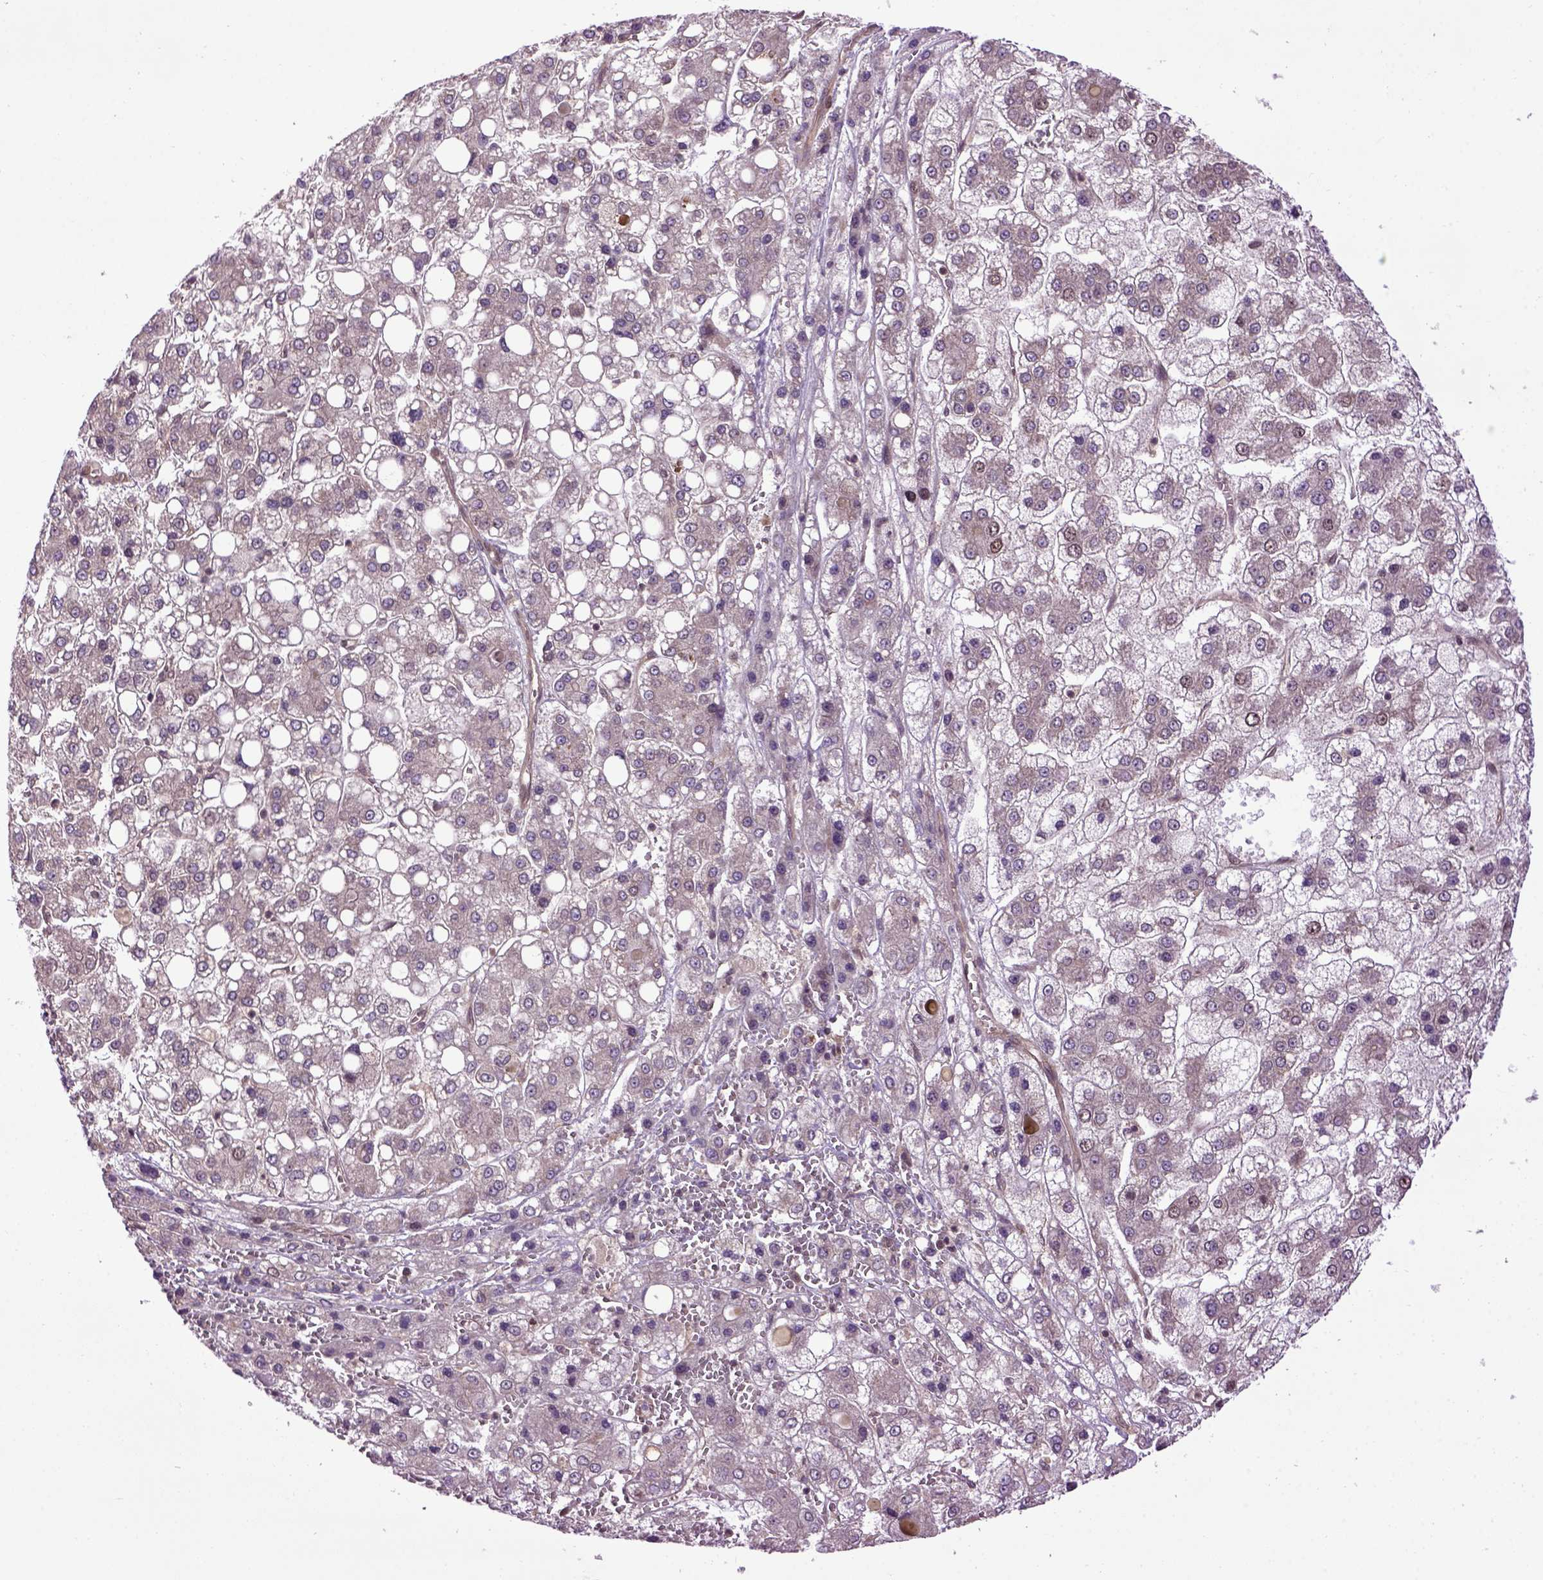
{"staining": {"intensity": "negative", "quantity": "none", "location": "none"}, "tissue": "liver cancer", "cell_type": "Tumor cells", "image_type": "cancer", "snomed": [{"axis": "morphology", "description": "Carcinoma, Hepatocellular, NOS"}, {"axis": "topography", "description": "Liver"}], "caption": "Immunohistochemistry (IHC) image of hepatocellular carcinoma (liver) stained for a protein (brown), which shows no positivity in tumor cells.", "gene": "WDR48", "patient": {"sex": "male", "age": 73}}